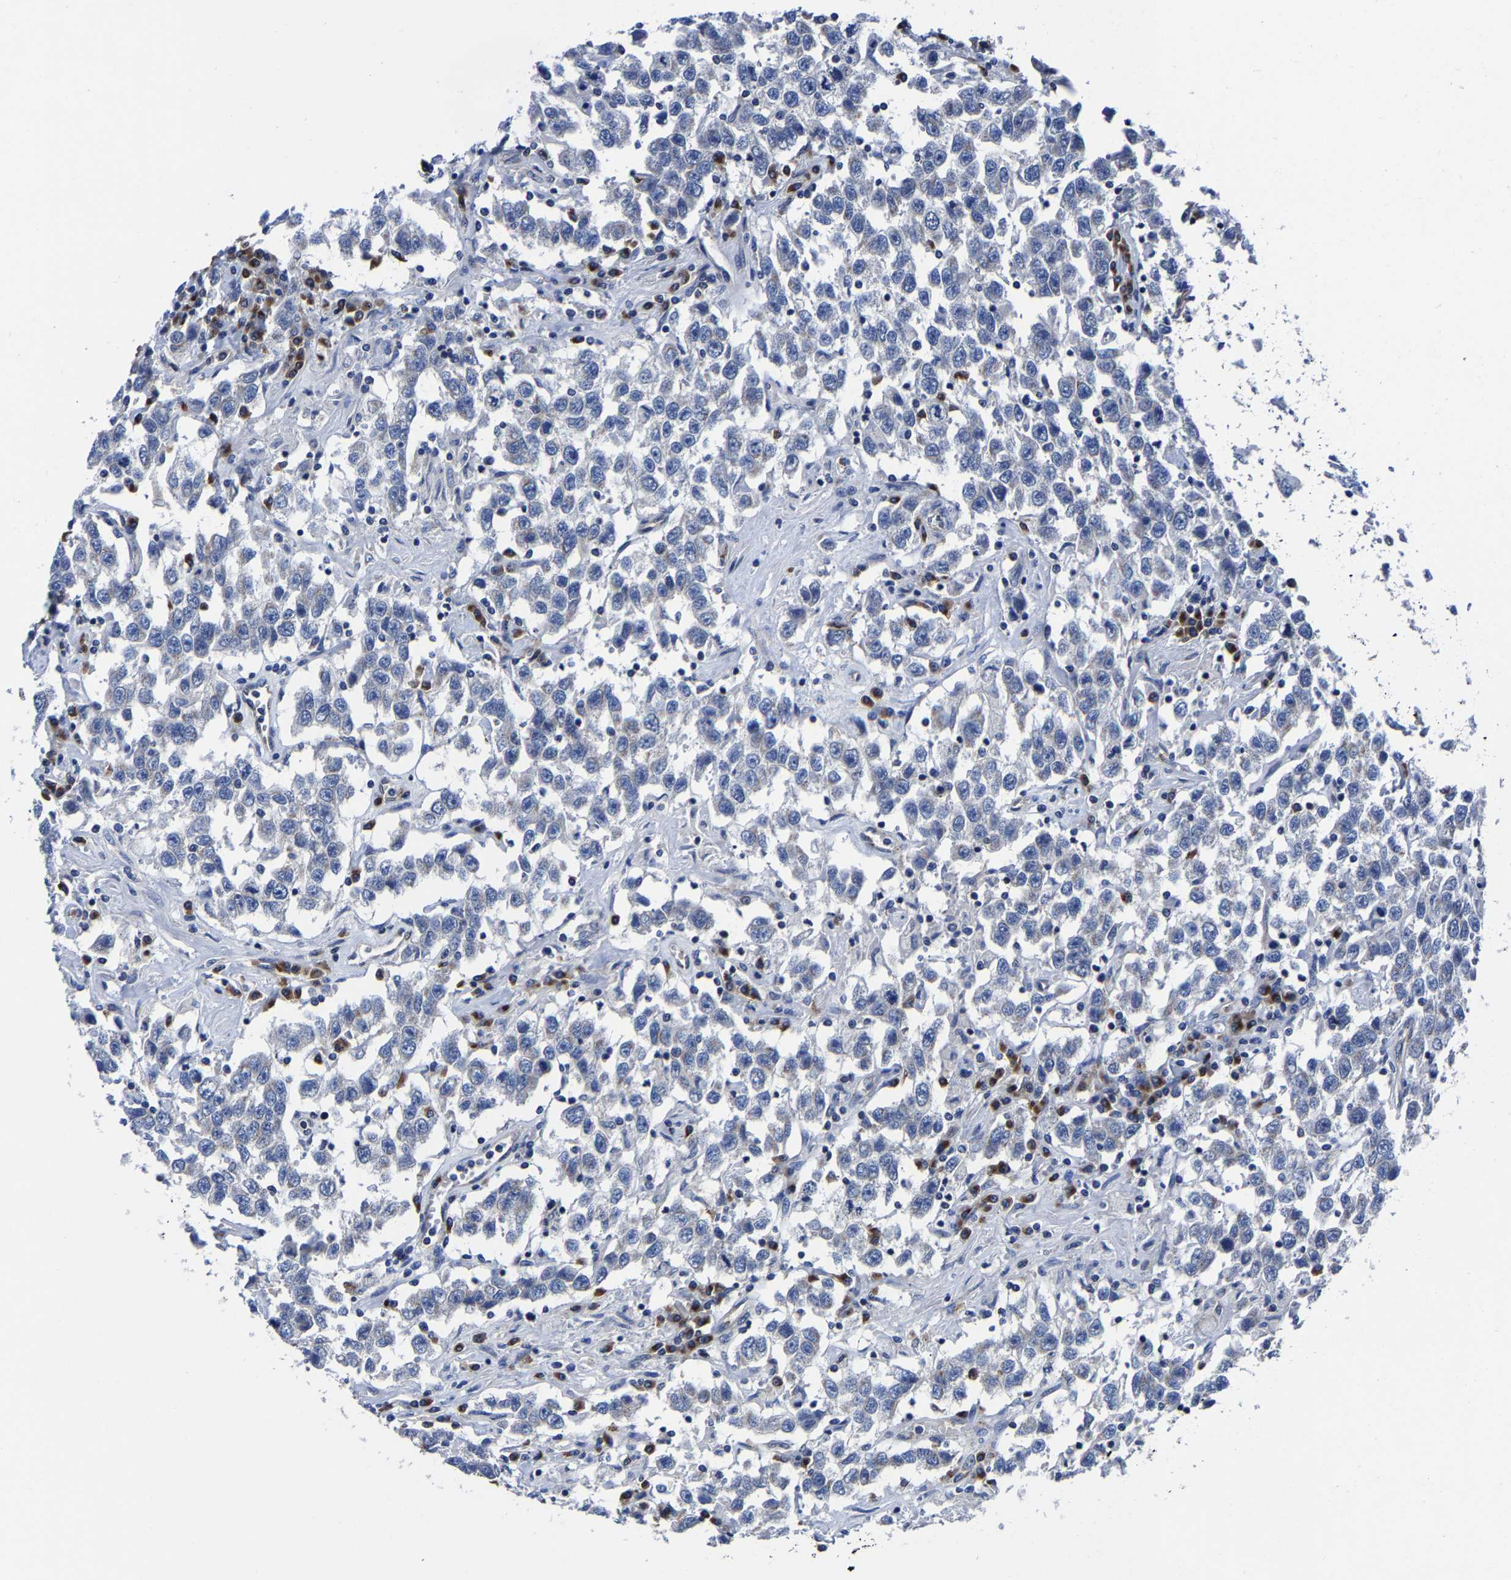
{"staining": {"intensity": "negative", "quantity": "none", "location": "none"}, "tissue": "testis cancer", "cell_type": "Tumor cells", "image_type": "cancer", "snomed": [{"axis": "morphology", "description": "Seminoma, NOS"}, {"axis": "topography", "description": "Testis"}], "caption": "Human testis cancer (seminoma) stained for a protein using immunohistochemistry (IHC) shows no expression in tumor cells.", "gene": "EBAG9", "patient": {"sex": "male", "age": 41}}